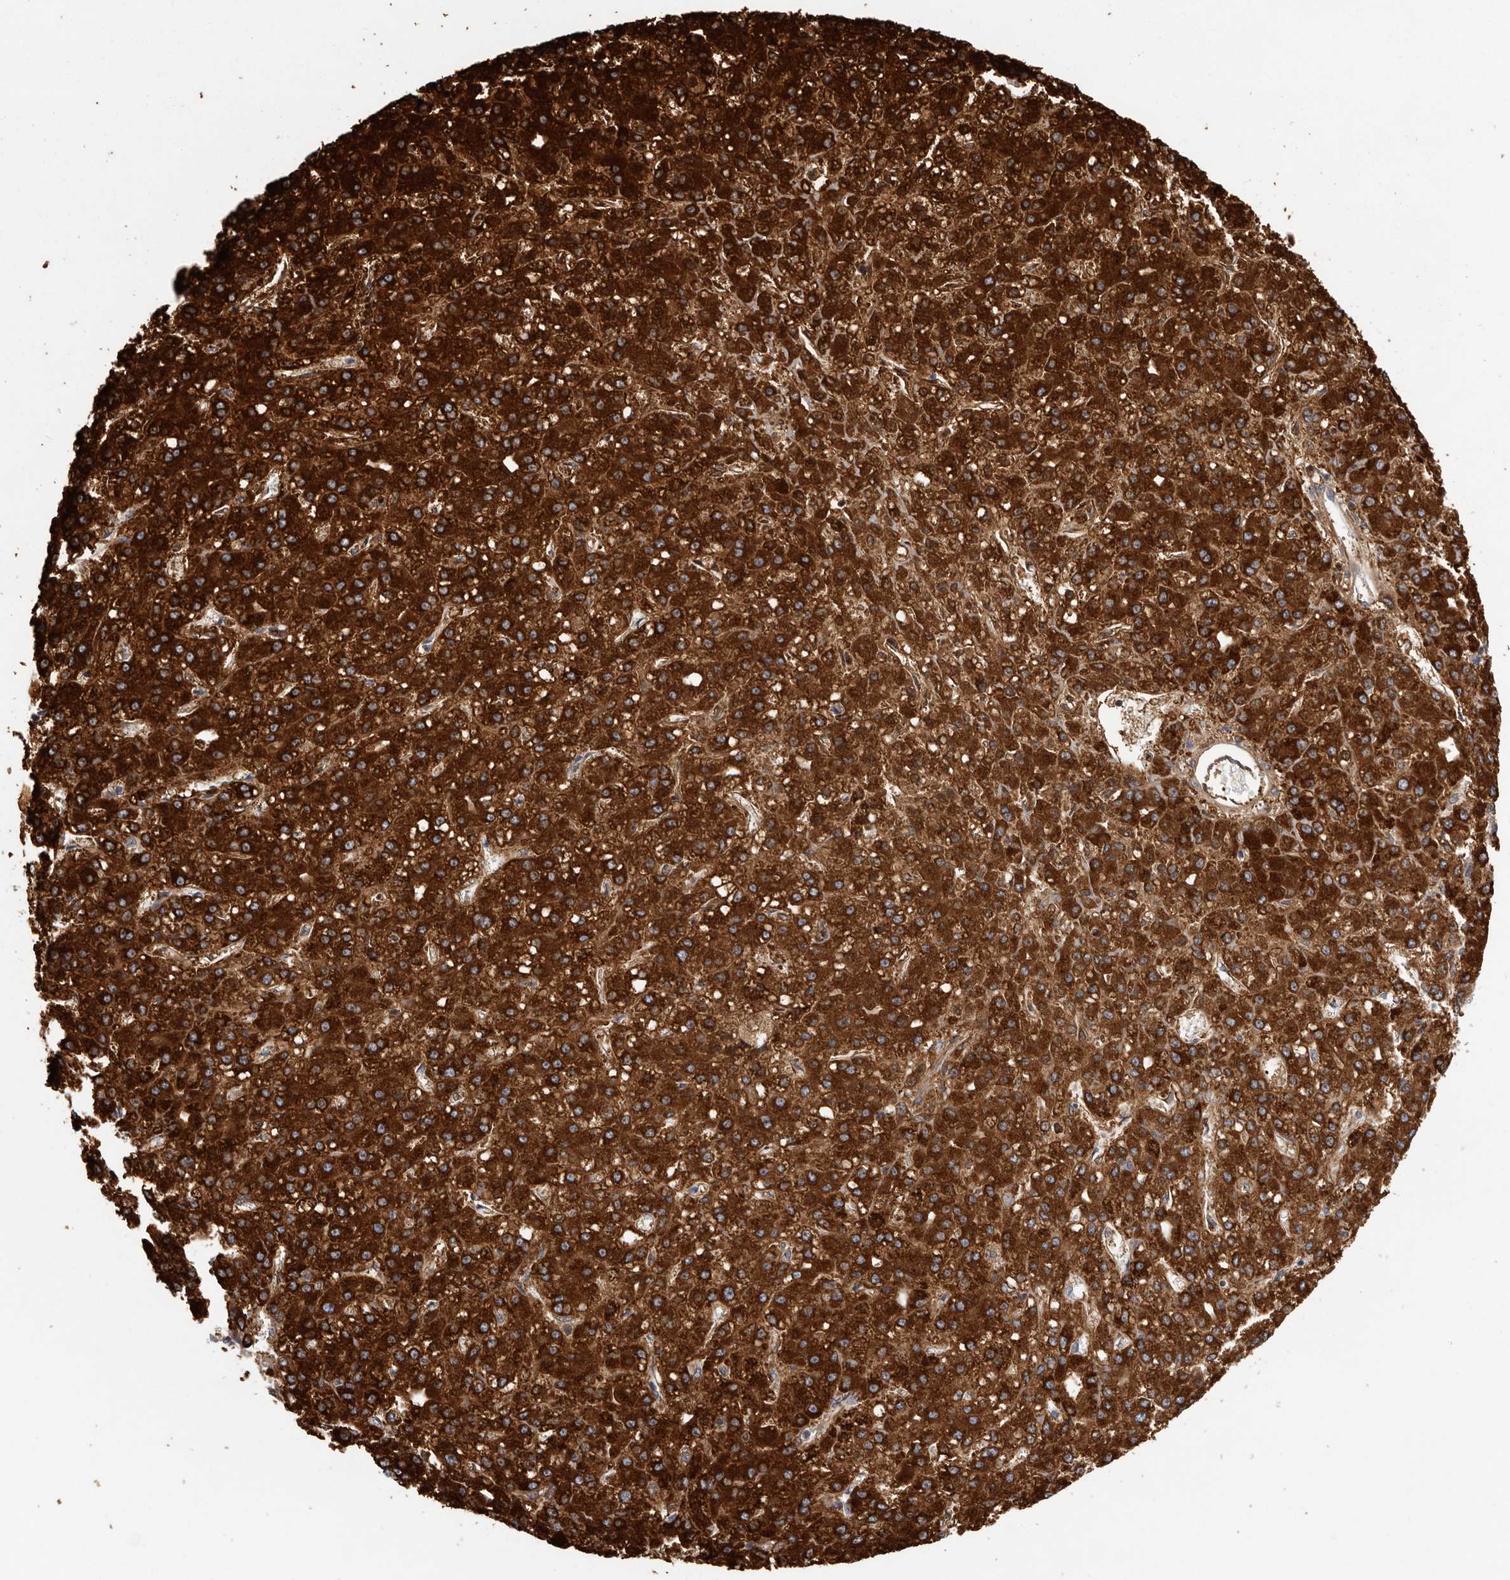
{"staining": {"intensity": "strong", "quantity": ">75%", "location": "cytoplasmic/membranous"}, "tissue": "liver cancer", "cell_type": "Tumor cells", "image_type": "cancer", "snomed": [{"axis": "morphology", "description": "Carcinoma, Hepatocellular, NOS"}, {"axis": "topography", "description": "Liver"}], "caption": "The histopathology image reveals a brown stain indicating the presence of a protein in the cytoplasmic/membranous of tumor cells in liver cancer.", "gene": "USP24", "patient": {"sex": "male", "age": 67}}